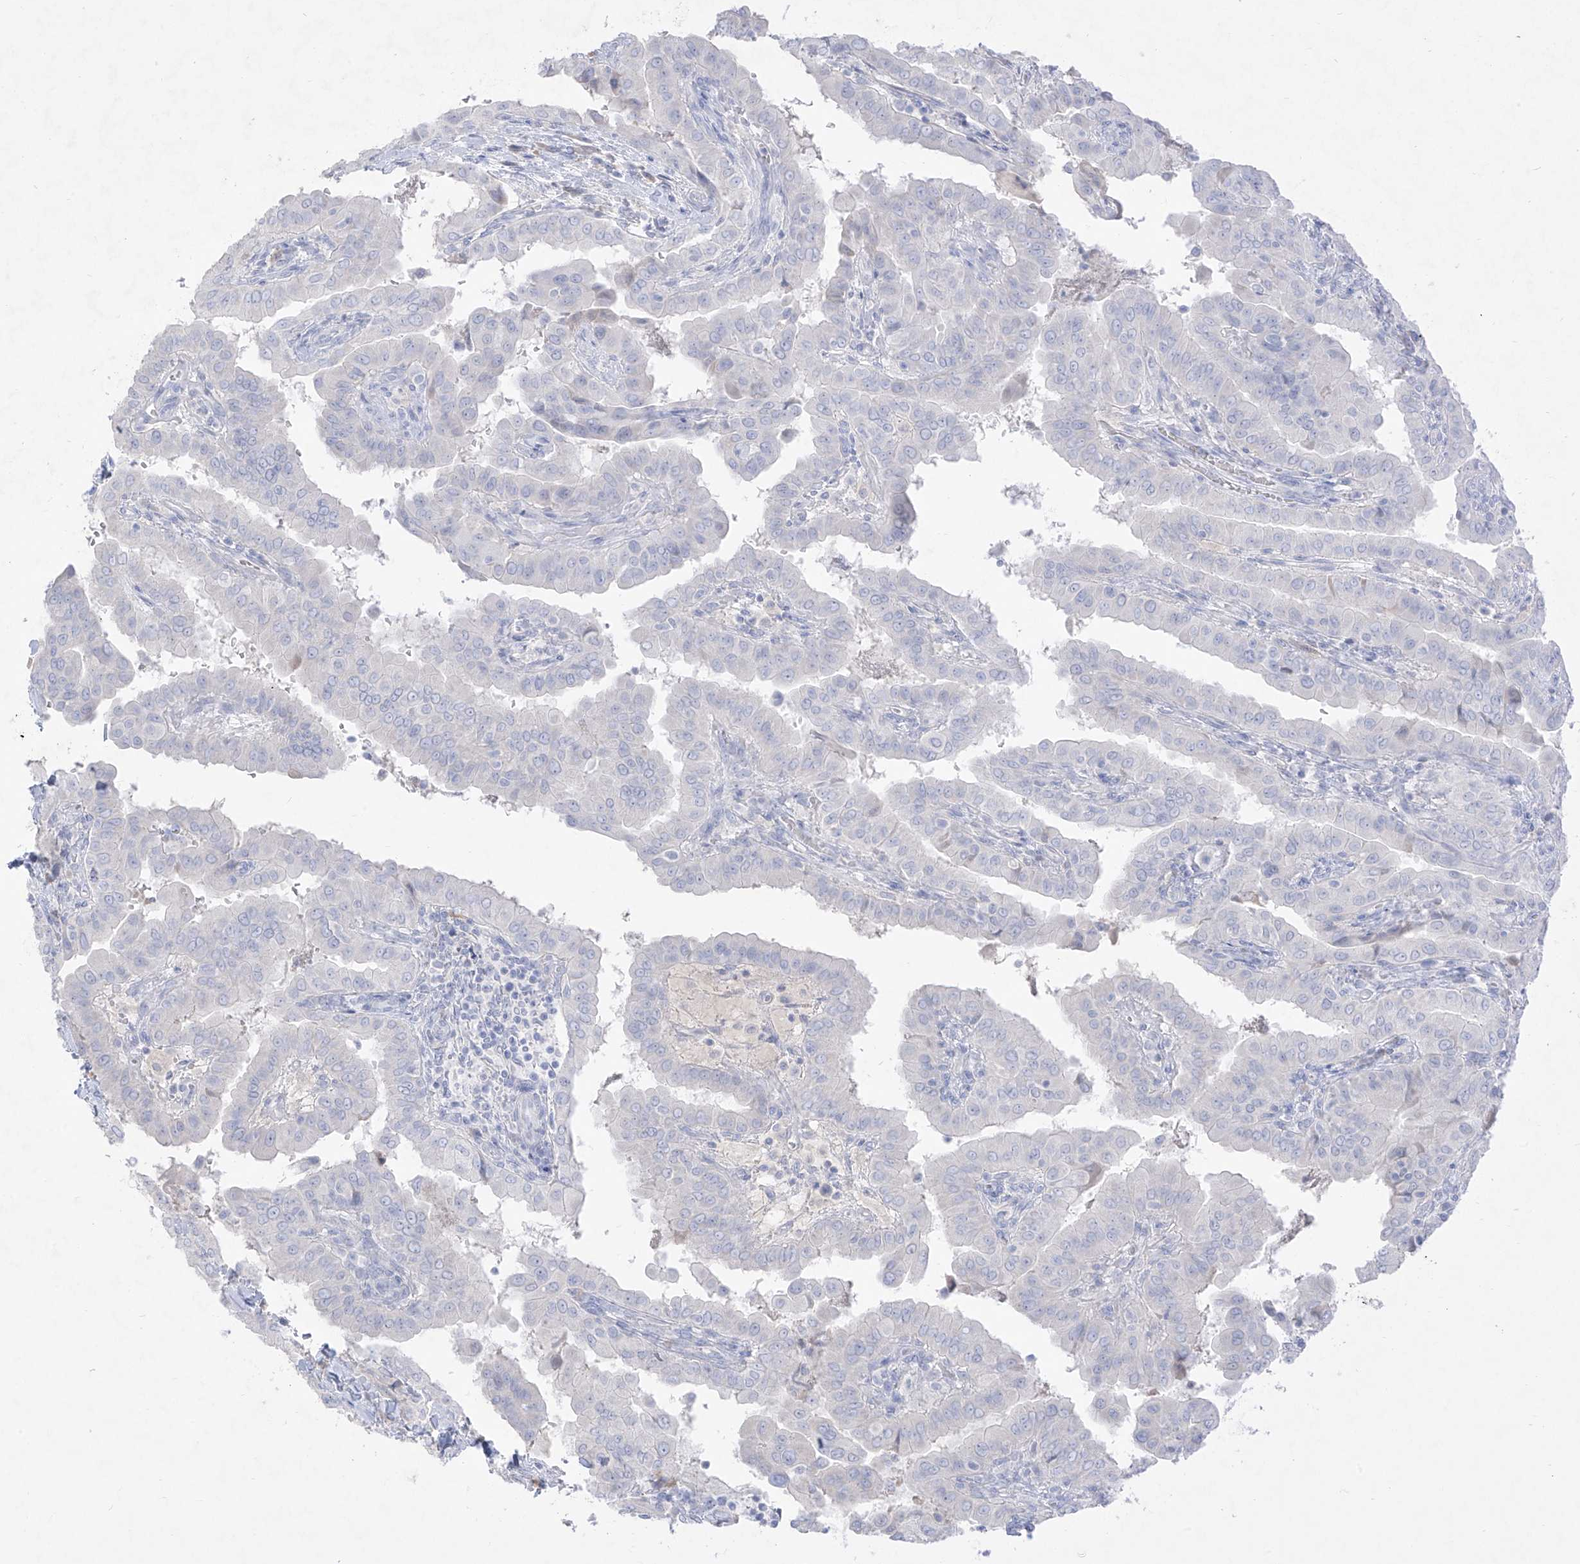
{"staining": {"intensity": "negative", "quantity": "none", "location": "none"}, "tissue": "thyroid cancer", "cell_type": "Tumor cells", "image_type": "cancer", "snomed": [{"axis": "morphology", "description": "Papillary adenocarcinoma, NOS"}, {"axis": "topography", "description": "Thyroid gland"}], "caption": "This is an immunohistochemistry (IHC) histopathology image of thyroid cancer (papillary adenocarcinoma). There is no positivity in tumor cells.", "gene": "TGM4", "patient": {"sex": "male", "age": 33}}